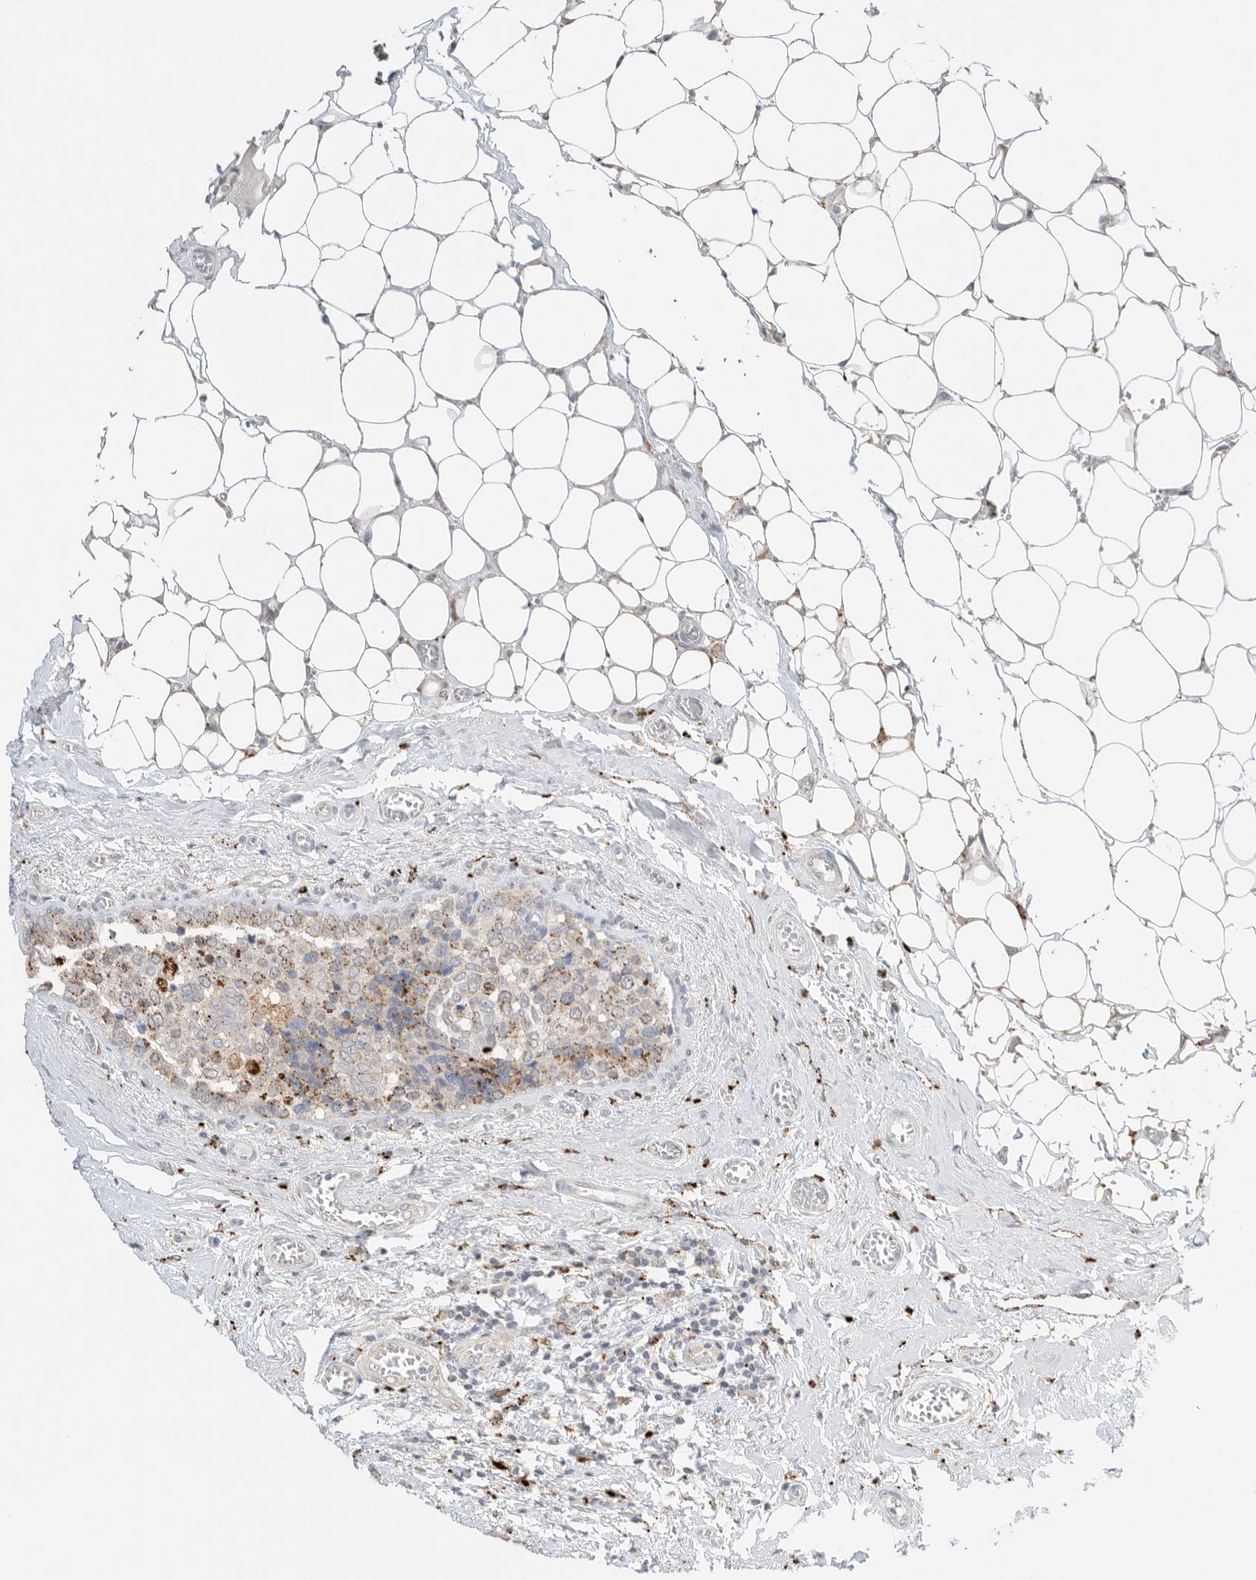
{"staining": {"intensity": "moderate", "quantity": "25%-75%", "location": "cytoplasmic/membranous"}, "tissue": "breast cancer", "cell_type": "Tumor cells", "image_type": "cancer", "snomed": [{"axis": "morphology", "description": "Normal tissue, NOS"}, {"axis": "morphology", "description": "Duct carcinoma"}, {"axis": "topography", "description": "Breast"}], "caption": "High-magnification brightfield microscopy of breast invasive ductal carcinoma stained with DAB (3,3'-diaminobenzidine) (brown) and counterstained with hematoxylin (blue). tumor cells exhibit moderate cytoplasmic/membranous staining is appreciated in approximately25%-75% of cells.", "gene": "GGH", "patient": {"sex": "female", "age": 43}}